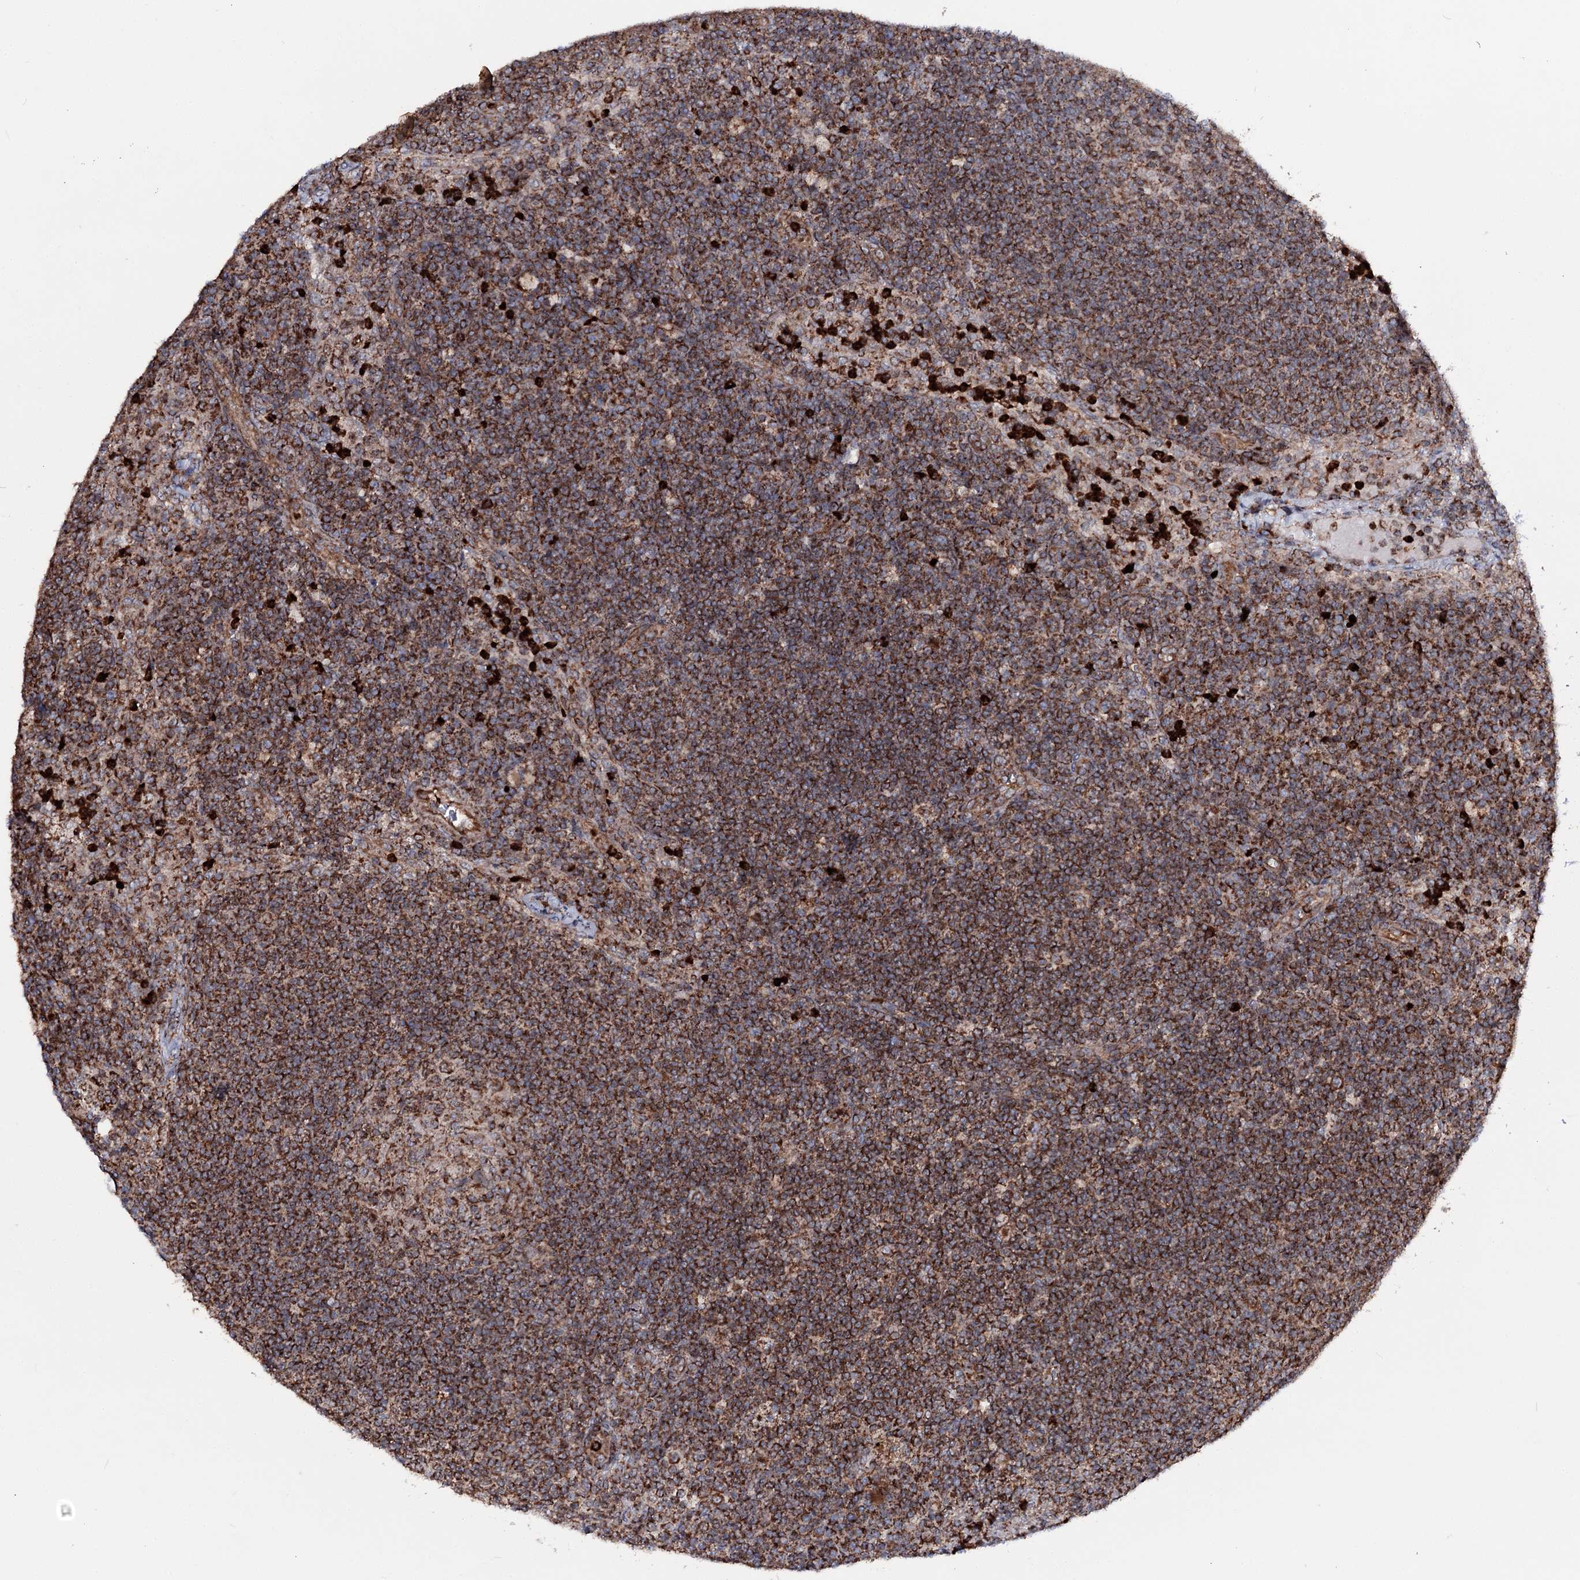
{"staining": {"intensity": "moderate", "quantity": ">75%", "location": "cytoplasmic/membranous"}, "tissue": "lymph node", "cell_type": "Germinal center cells", "image_type": "normal", "snomed": [{"axis": "morphology", "description": "Normal tissue, NOS"}, {"axis": "topography", "description": "Lymph node"}], "caption": "Immunohistochemical staining of unremarkable lymph node demonstrates moderate cytoplasmic/membranous protein staining in approximately >75% of germinal center cells.", "gene": "FGFR1OP2", "patient": {"sex": "female", "age": 70}}